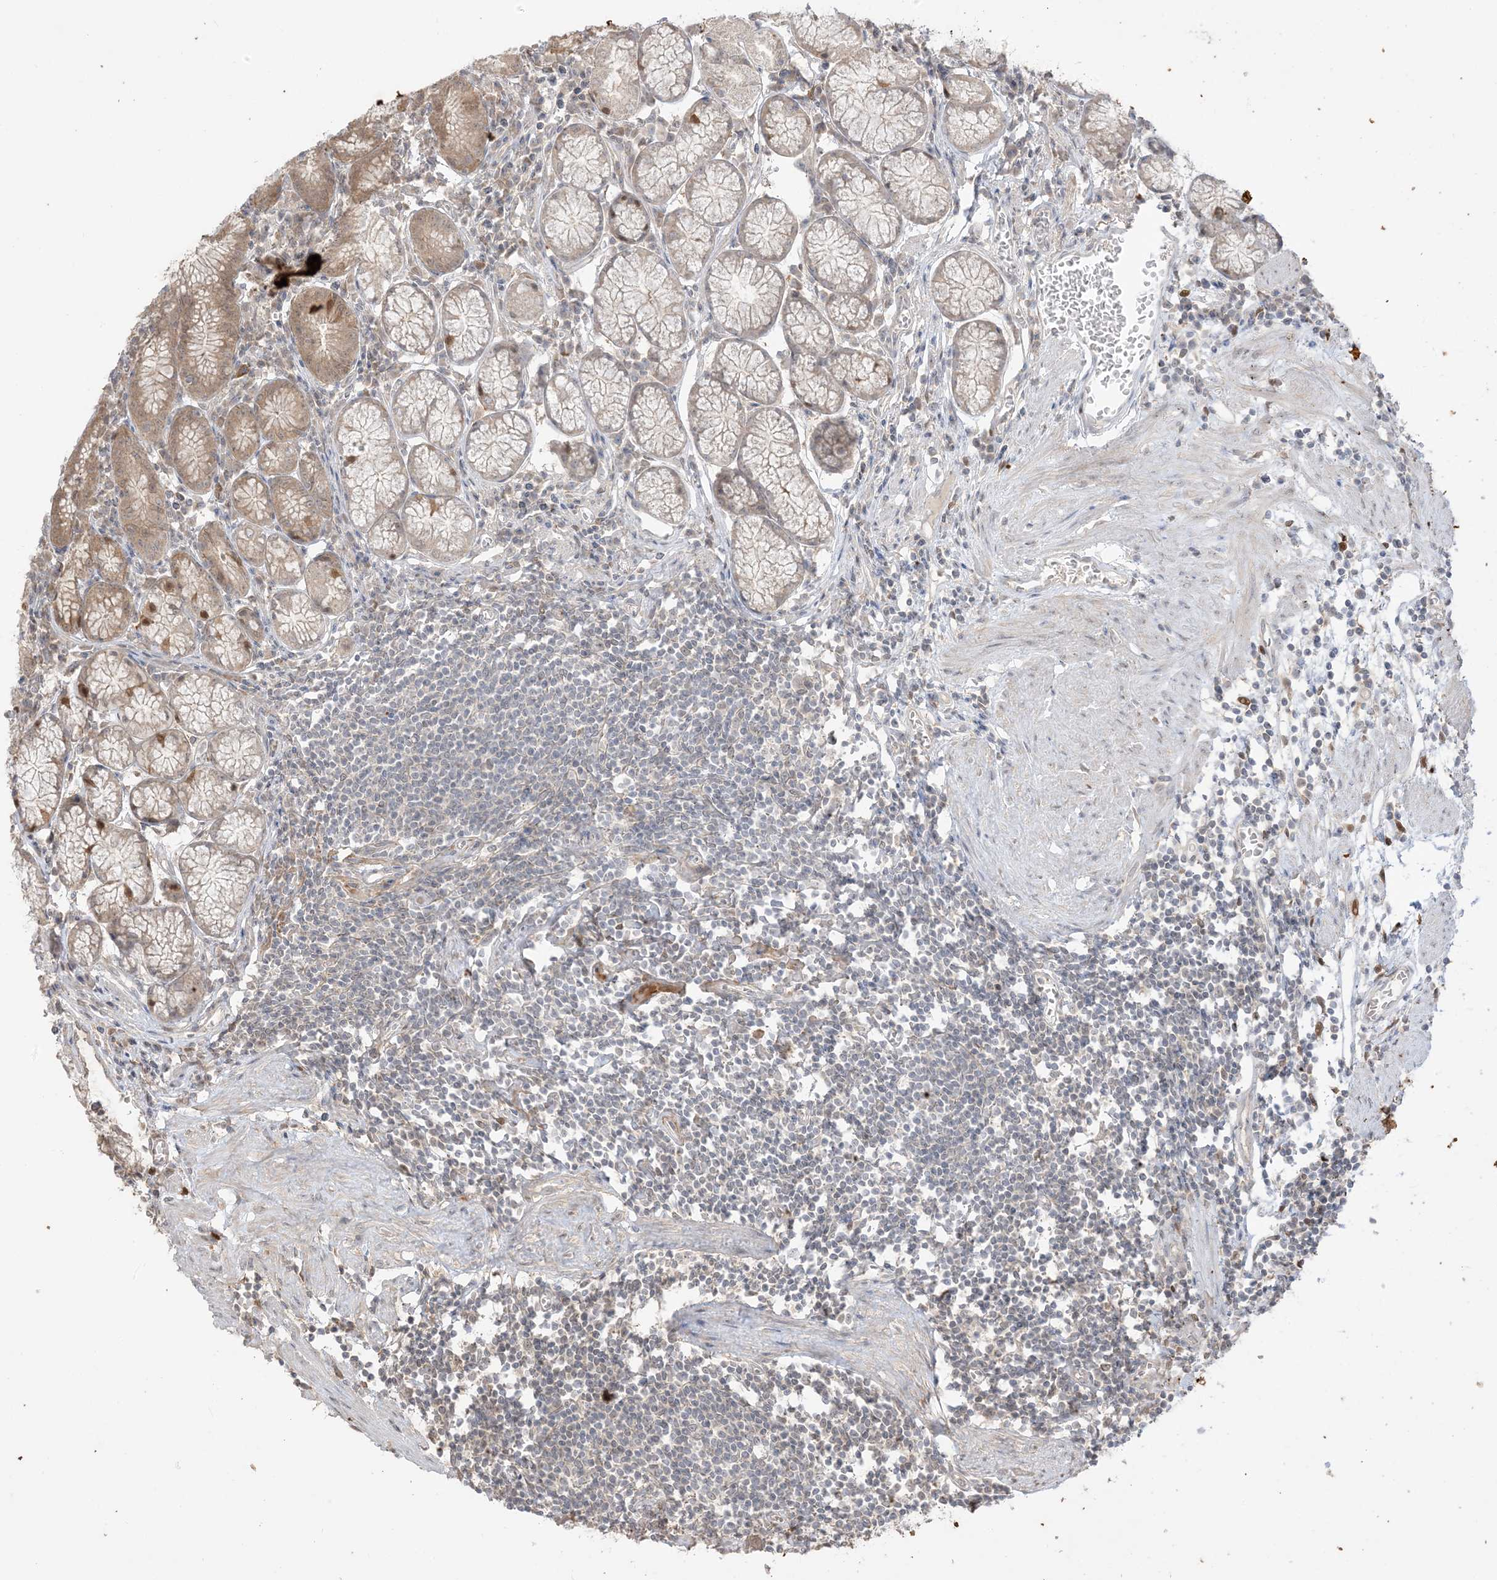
{"staining": {"intensity": "moderate", "quantity": "<25%", "location": "cytoplasmic/membranous"}, "tissue": "stomach", "cell_type": "Glandular cells", "image_type": "normal", "snomed": [{"axis": "morphology", "description": "Normal tissue, NOS"}, {"axis": "topography", "description": "Stomach"}], "caption": "A low amount of moderate cytoplasmic/membranous expression is present in approximately <25% of glandular cells in unremarkable stomach.", "gene": "TBCC", "patient": {"sex": "male", "age": 55}}